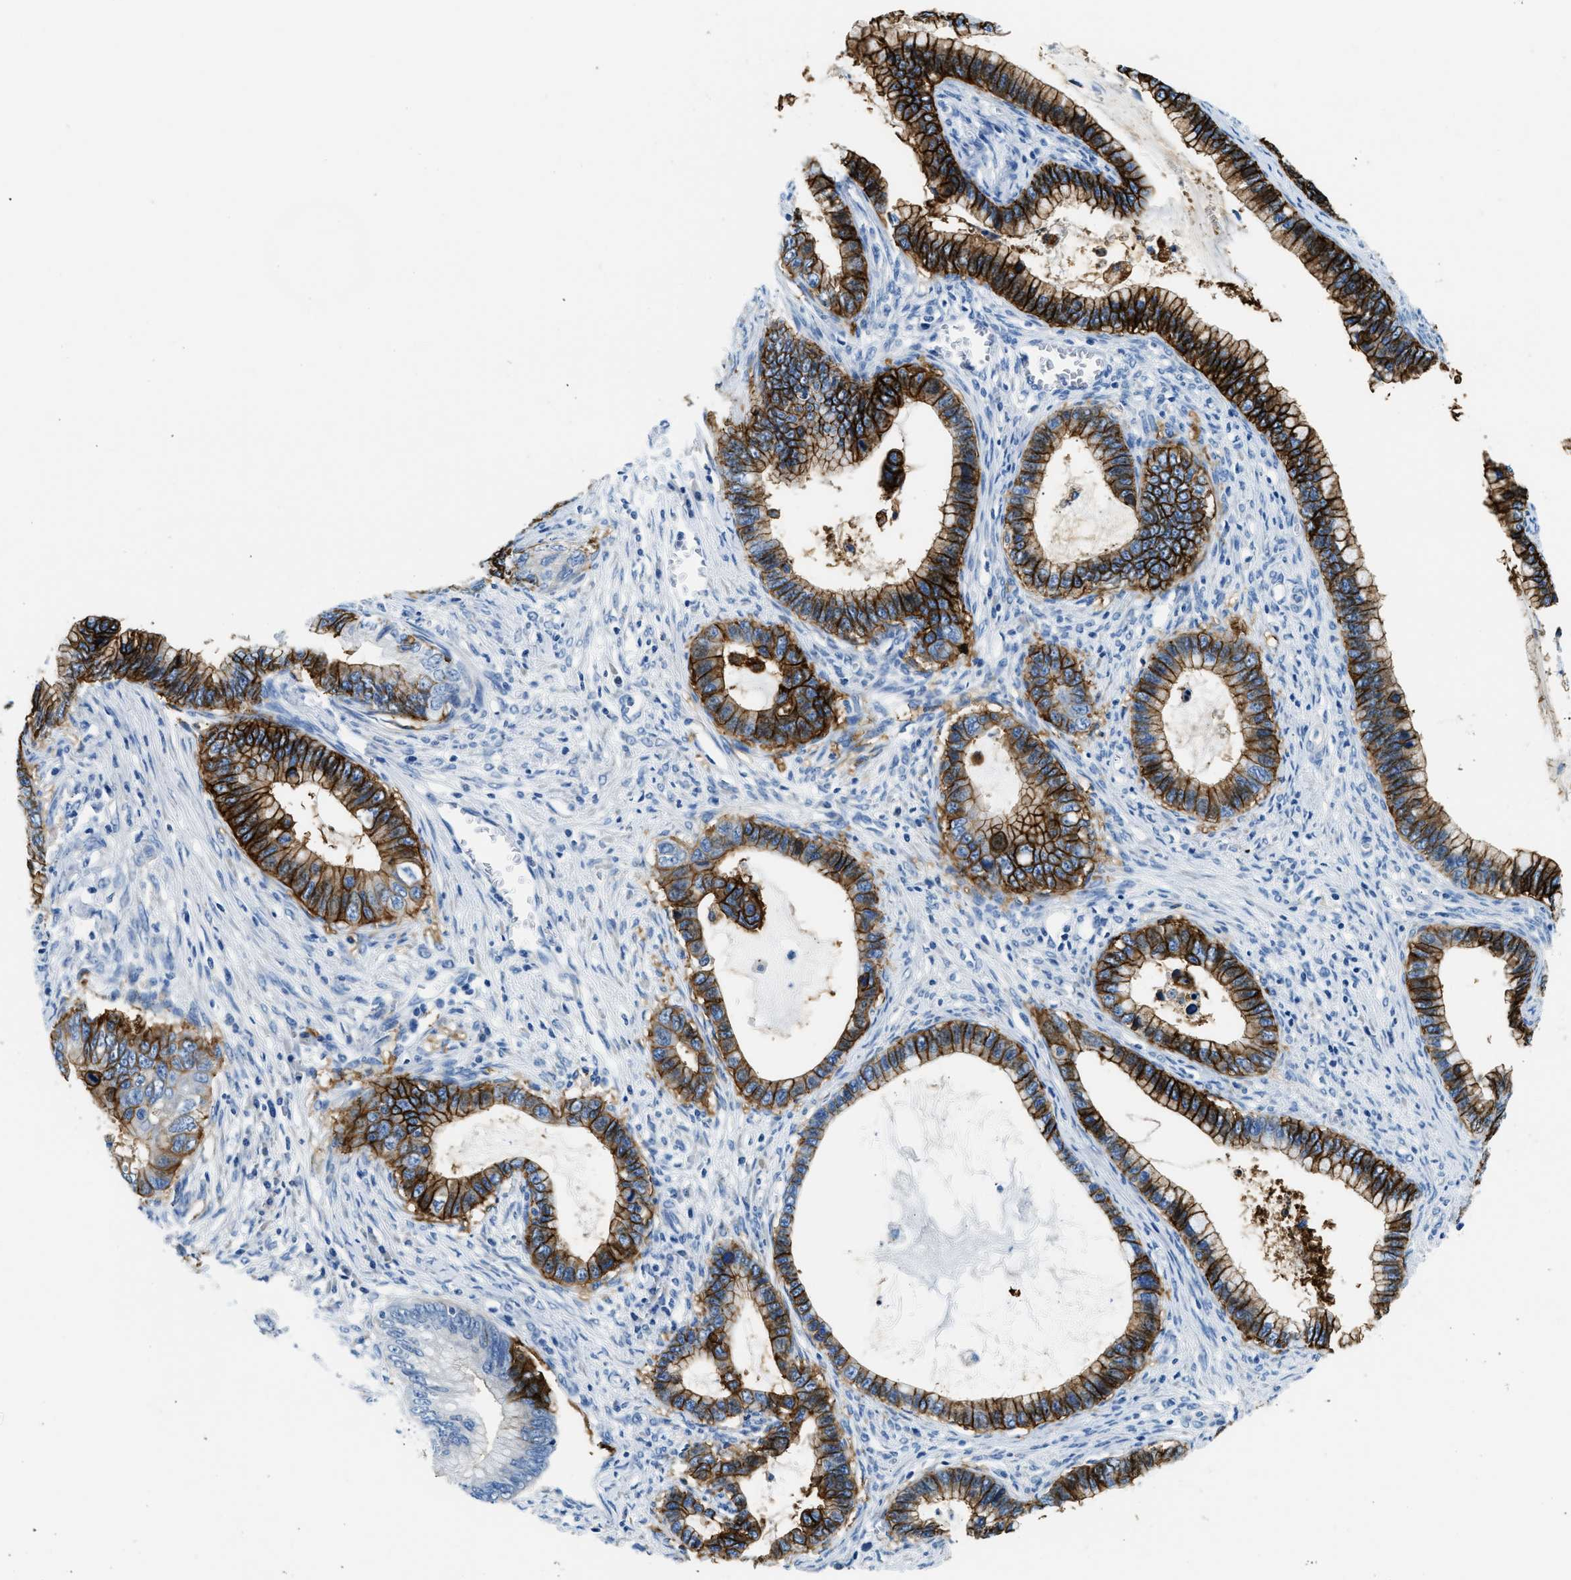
{"staining": {"intensity": "strong", "quantity": ">75%", "location": "cytoplasmic/membranous"}, "tissue": "cervical cancer", "cell_type": "Tumor cells", "image_type": "cancer", "snomed": [{"axis": "morphology", "description": "Adenocarcinoma, NOS"}, {"axis": "topography", "description": "Cervix"}], "caption": "DAB immunohistochemical staining of cervical cancer (adenocarcinoma) demonstrates strong cytoplasmic/membranous protein expression in approximately >75% of tumor cells.", "gene": "CLDN18", "patient": {"sex": "female", "age": 44}}